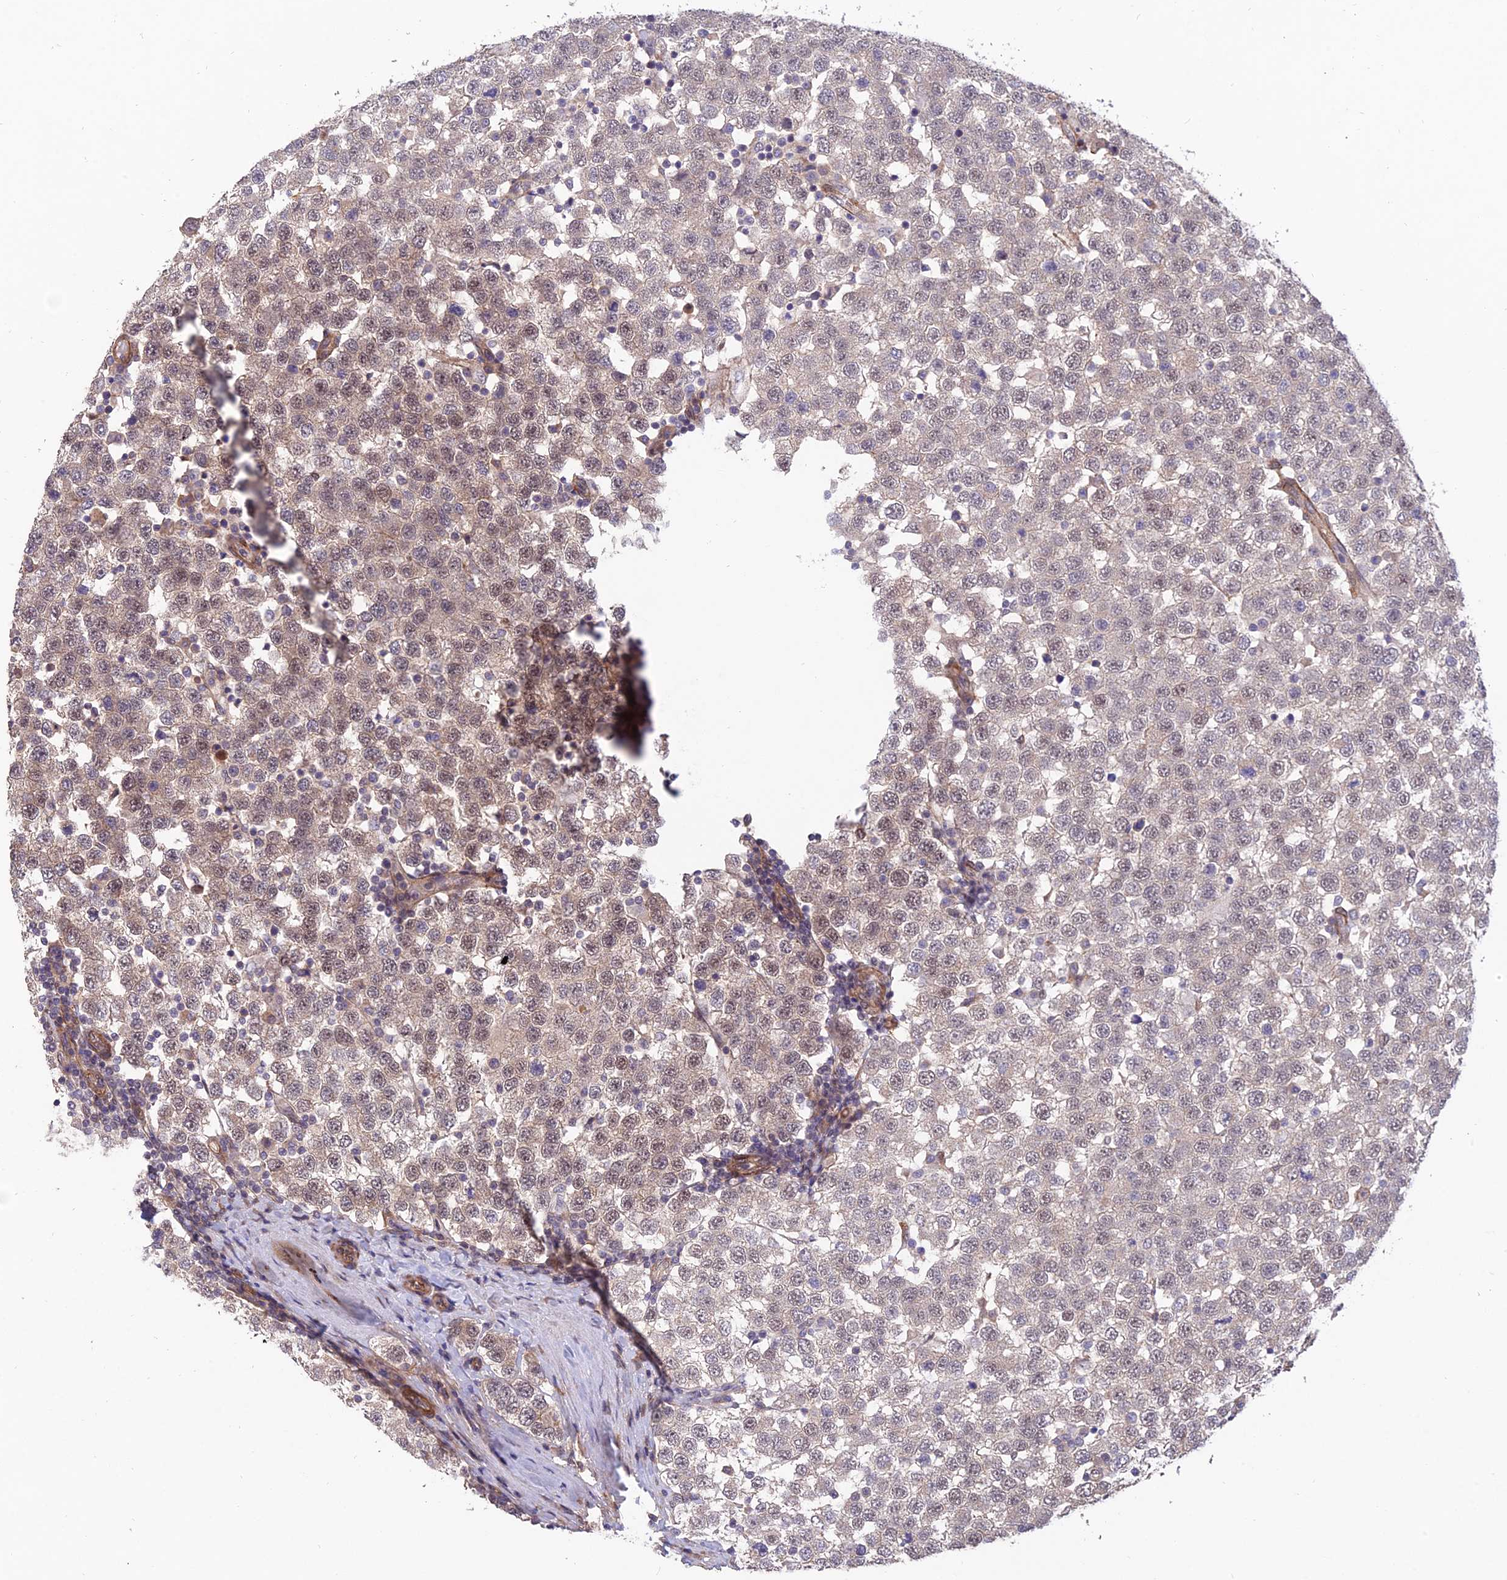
{"staining": {"intensity": "moderate", "quantity": "<25%", "location": "nuclear"}, "tissue": "testis cancer", "cell_type": "Tumor cells", "image_type": "cancer", "snomed": [{"axis": "morphology", "description": "Seminoma, NOS"}, {"axis": "topography", "description": "Testis"}], "caption": "Tumor cells reveal low levels of moderate nuclear staining in approximately <25% of cells in human testis seminoma.", "gene": "PAGR1", "patient": {"sex": "male", "age": 34}}